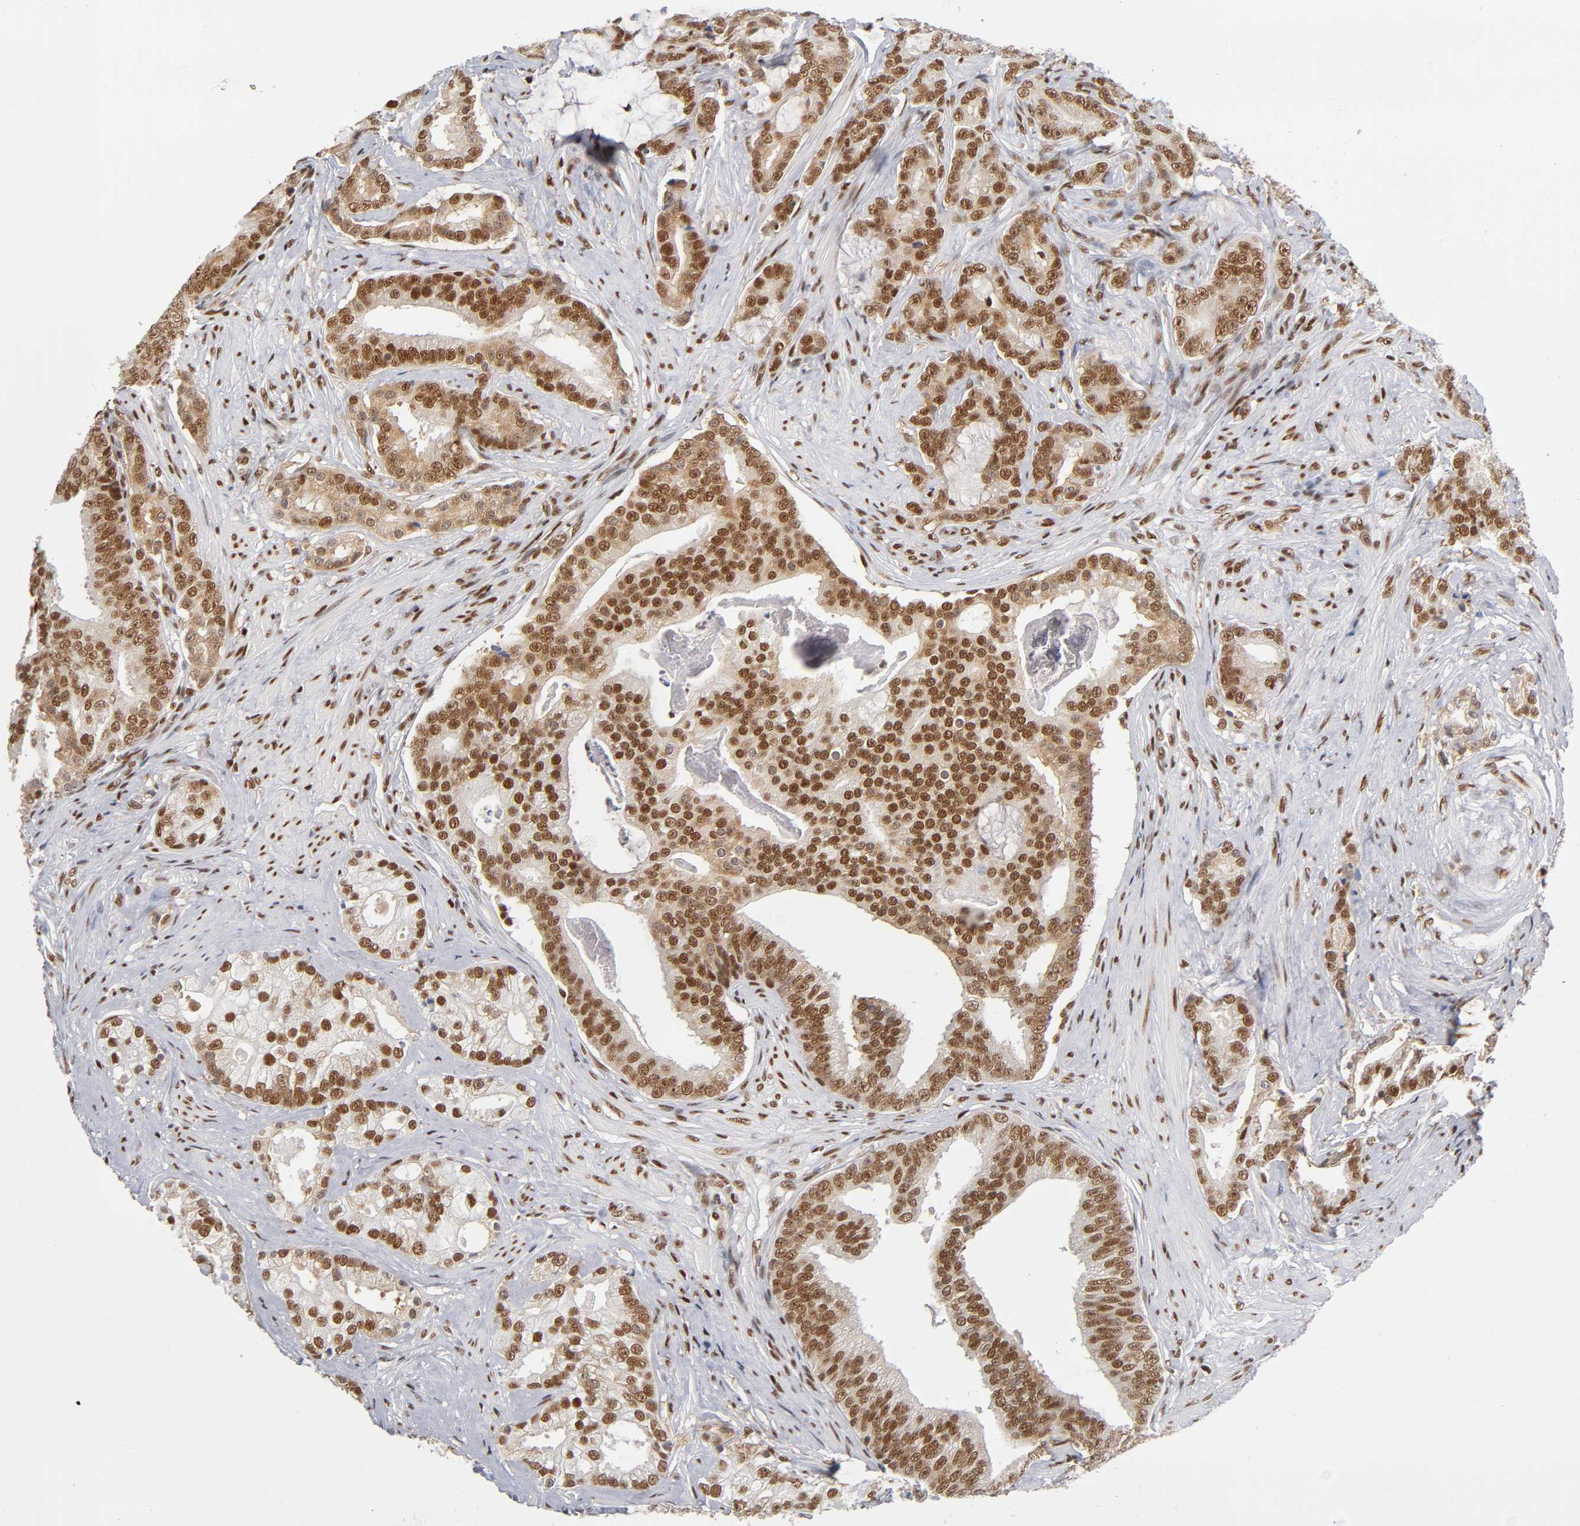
{"staining": {"intensity": "strong", "quantity": ">75%", "location": "nuclear"}, "tissue": "prostate cancer", "cell_type": "Tumor cells", "image_type": "cancer", "snomed": [{"axis": "morphology", "description": "Adenocarcinoma, Low grade"}, {"axis": "topography", "description": "Prostate"}], "caption": "Immunohistochemical staining of human low-grade adenocarcinoma (prostate) reveals high levels of strong nuclear protein staining in about >75% of tumor cells.", "gene": "ILKAP", "patient": {"sex": "male", "age": 58}}